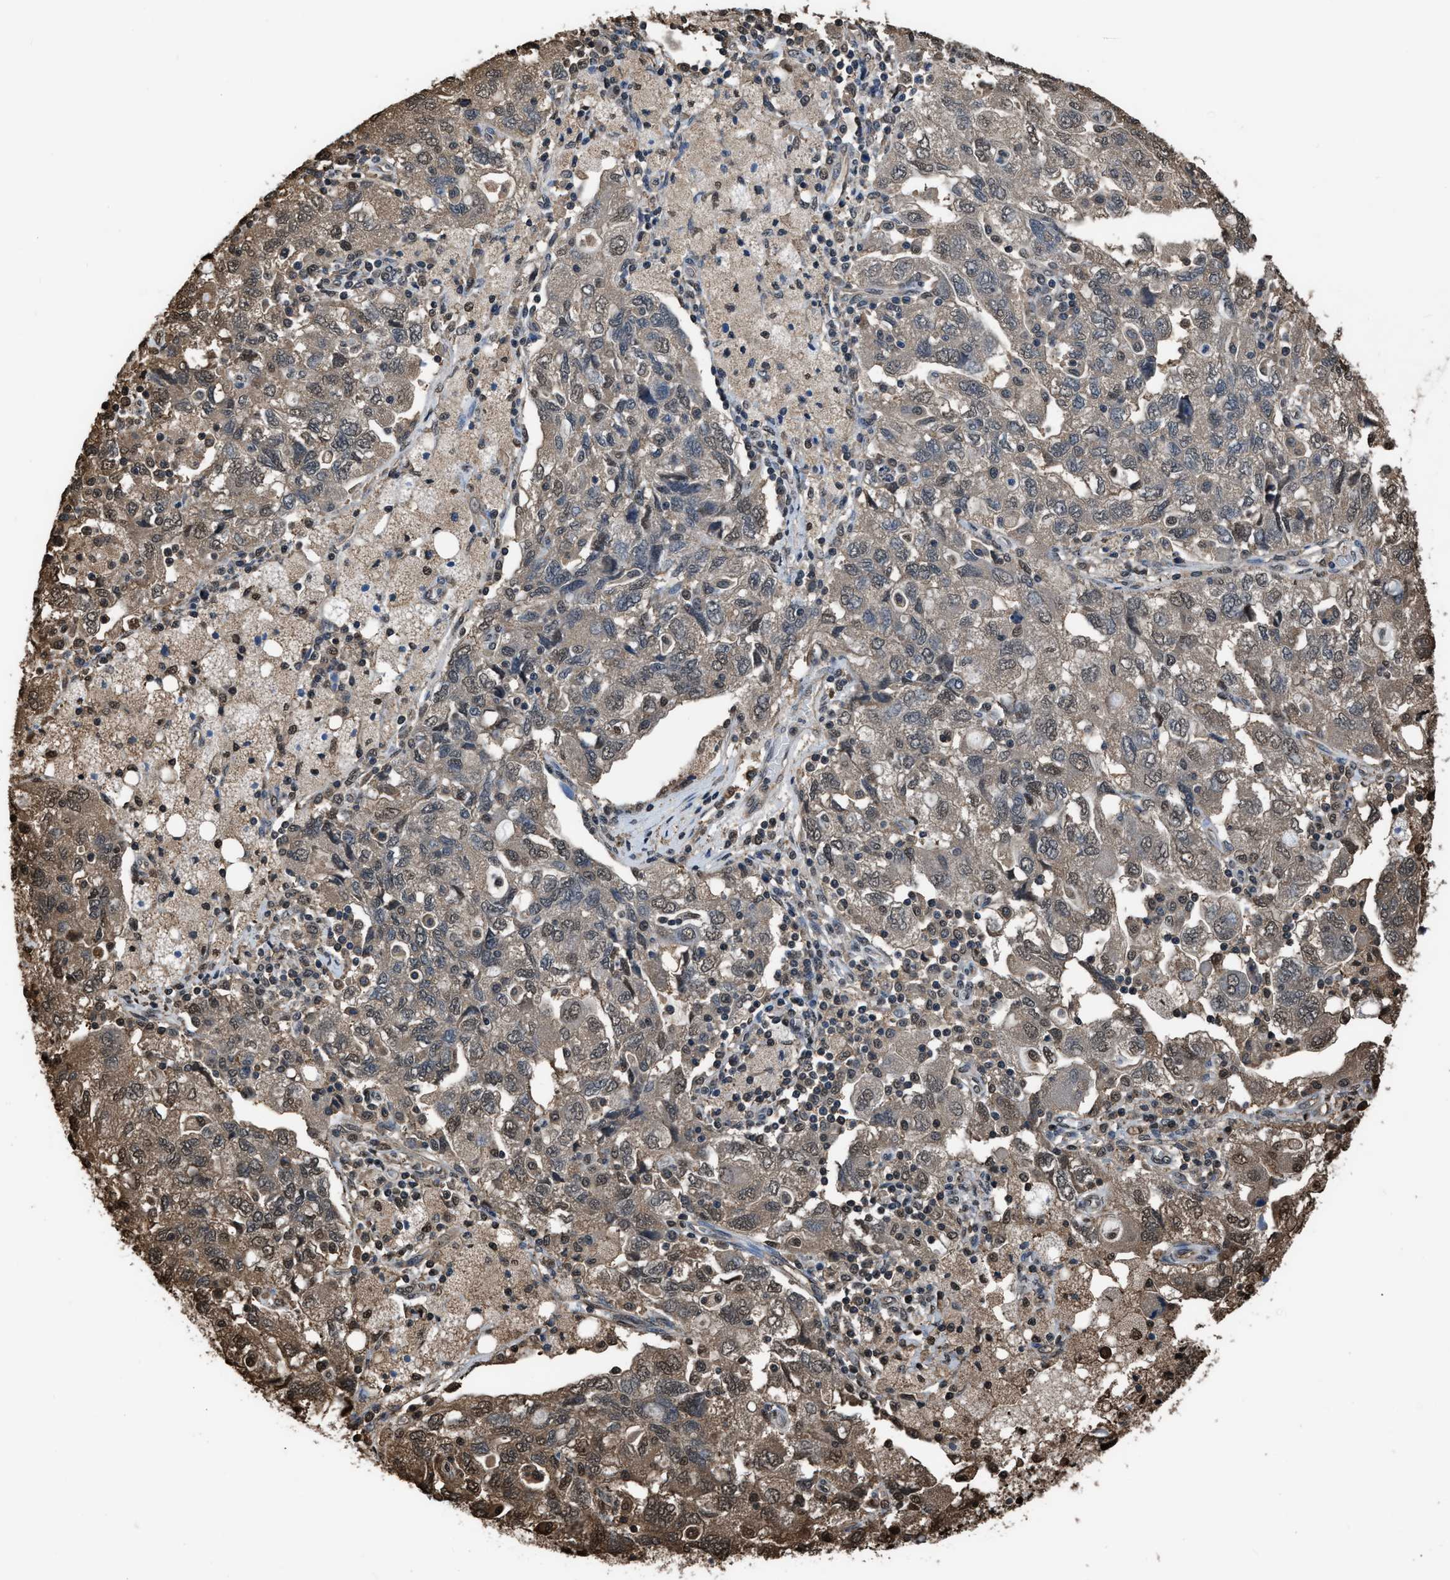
{"staining": {"intensity": "weak", "quantity": "25%-75%", "location": "nuclear"}, "tissue": "ovarian cancer", "cell_type": "Tumor cells", "image_type": "cancer", "snomed": [{"axis": "morphology", "description": "Carcinoma, NOS"}, {"axis": "morphology", "description": "Cystadenocarcinoma, serous, NOS"}, {"axis": "topography", "description": "Ovary"}], "caption": "Protein expression analysis of human ovarian cancer reveals weak nuclear expression in about 25%-75% of tumor cells.", "gene": "FNTA", "patient": {"sex": "female", "age": 69}}